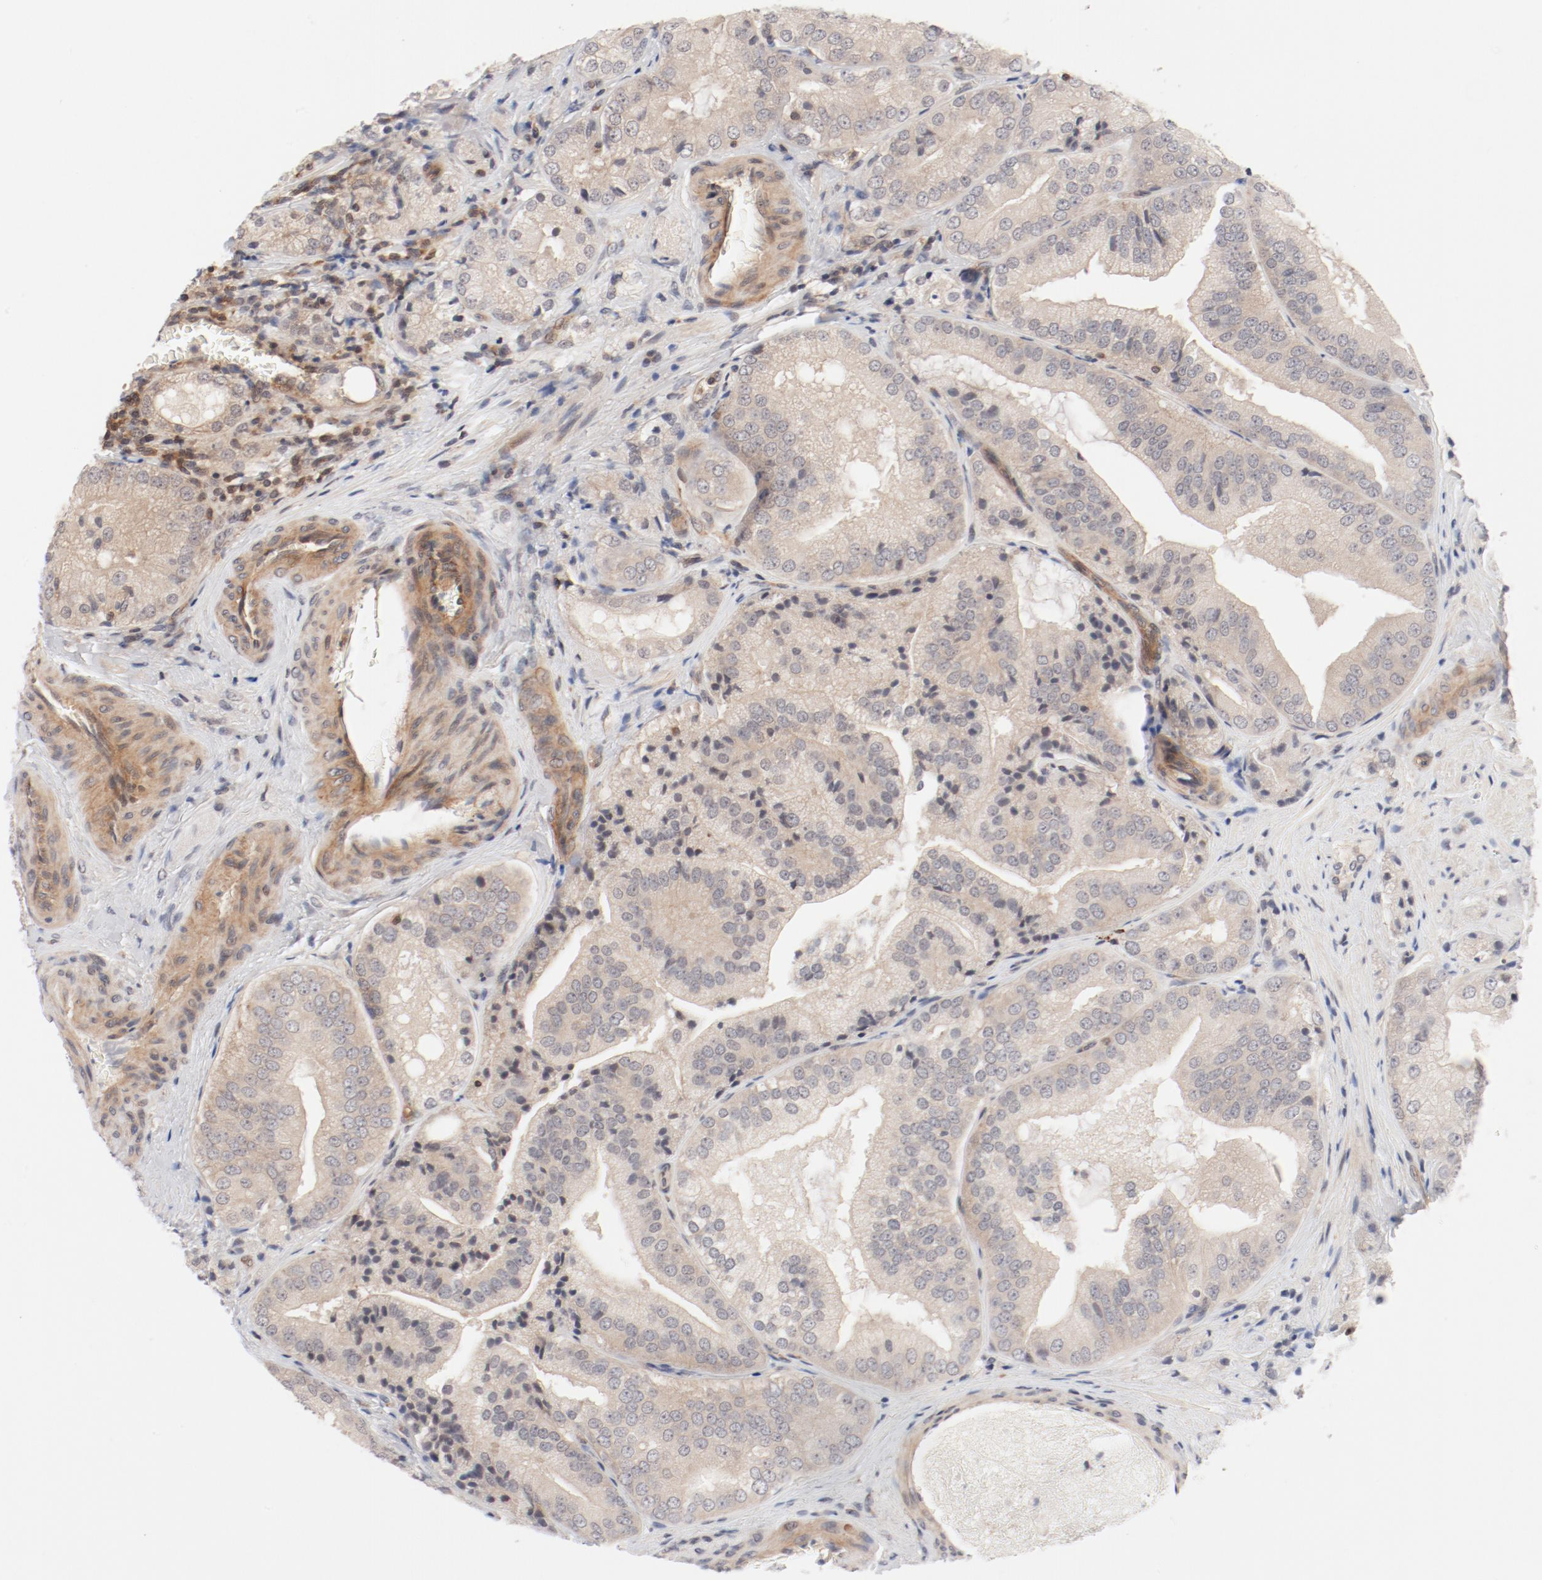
{"staining": {"intensity": "weak", "quantity": "<25%", "location": "cytoplasmic/membranous"}, "tissue": "prostate cancer", "cell_type": "Tumor cells", "image_type": "cancer", "snomed": [{"axis": "morphology", "description": "Adenocarcinoma, Low grade"}, {"axis": "topography", "description": "Prostate"}], "caption": "High magnification brightfield microscopy of prostate cancer stained with DAB (brown) and counterstained with hematoxylin (blue): tumor cells show no significant staining. The staining was performed using DAB to visualize the protein expression in brown, while the nuclei were stained in blue with hematoxylin (Magnification: 20x).", "gene": "ZNF267", "patient": {"sex": "male", "age": 60}}